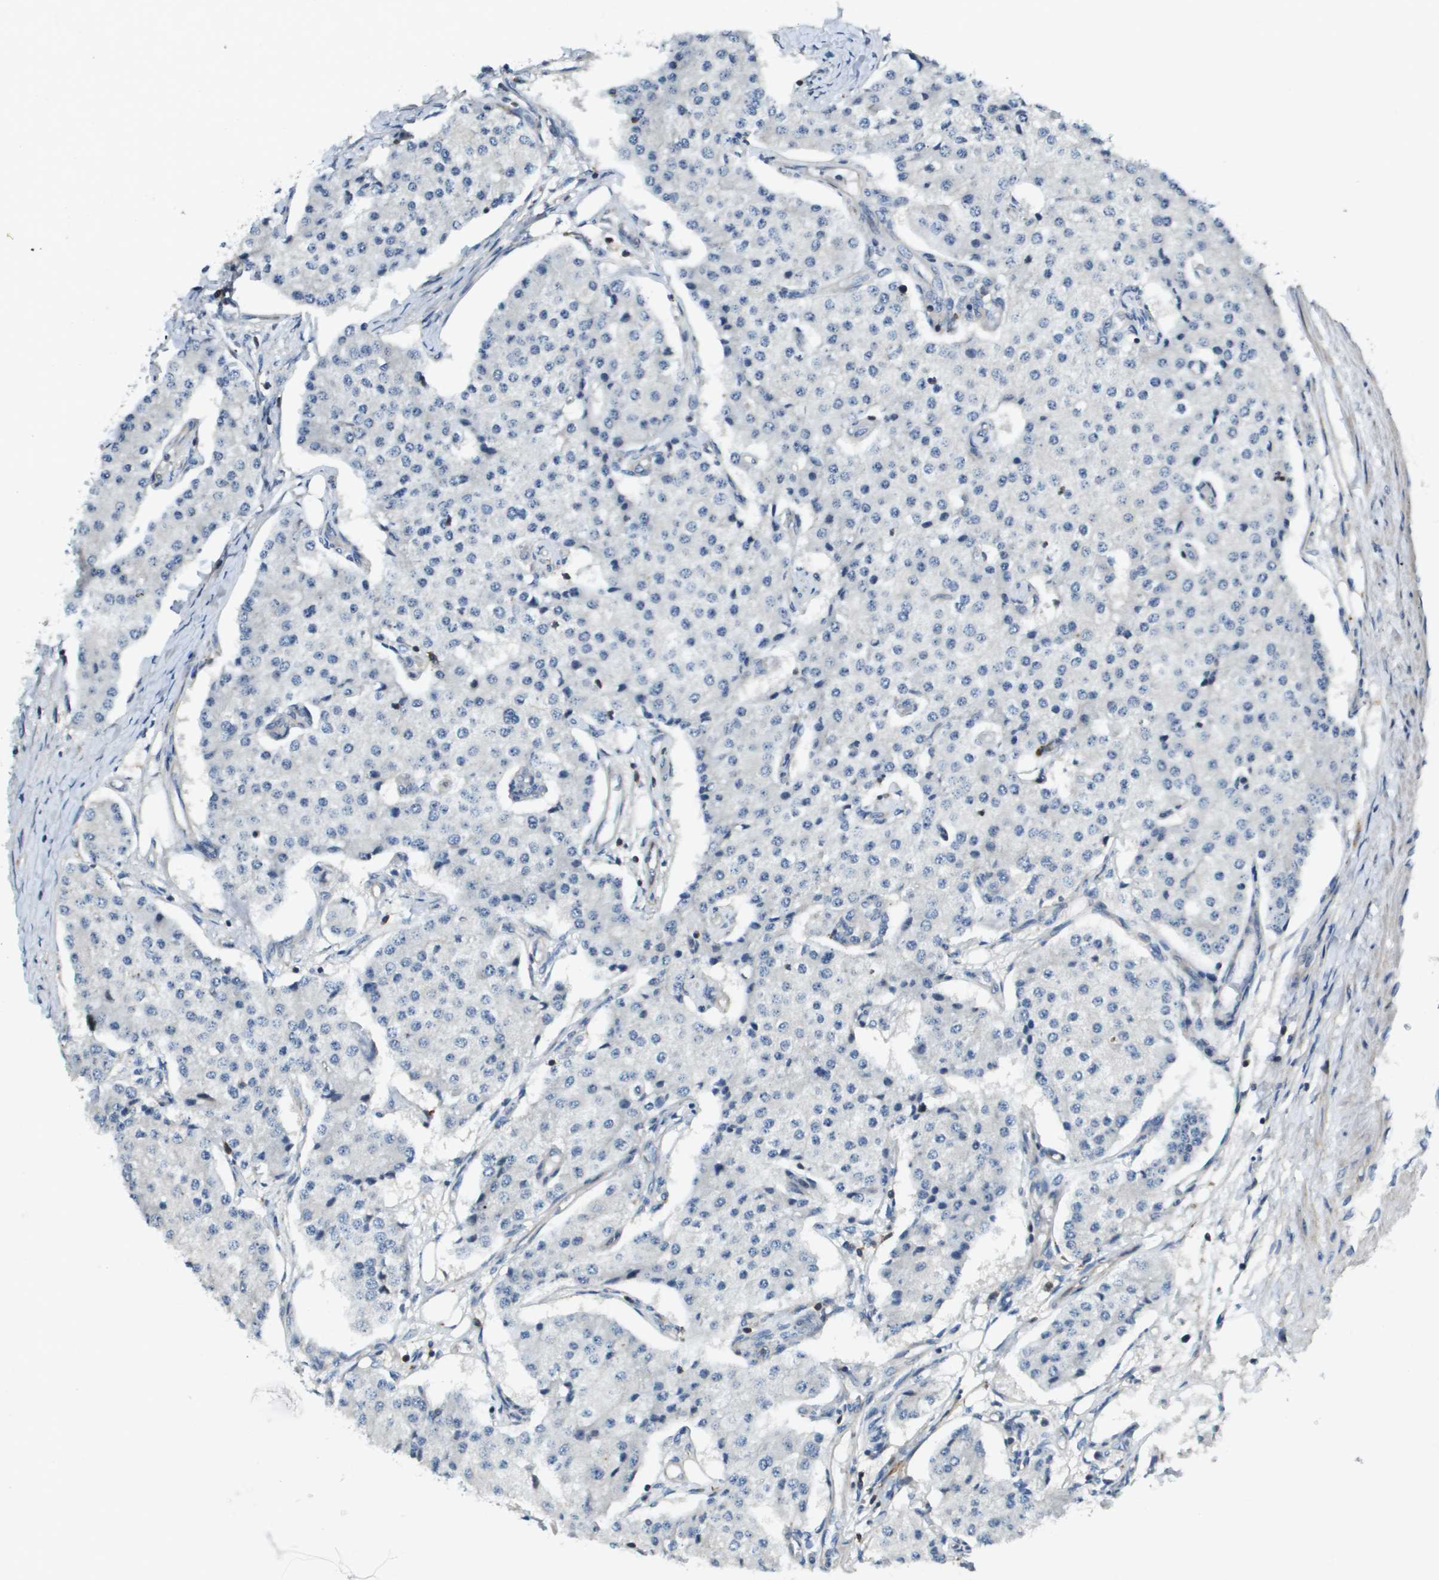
{"staining": {"intensity": "negative", "quantity": "none", "location": "none"}, "tissue": "carcinoid", "cell_type": "Tumor cells", "image_type": "cancer", "snomed": [{"axis": "morphology", "description": "Carcinoid, malignant, NOS"}, {"axis": "topography", "description": "Colon"}], "caption": "Immunohistochemistry (IHC) histopathology image of carcinoid stained for a protein (brown), which exhibits no expression in tumor cells. (DAB (3,3'-diaminobenzidine) immunohistochemistry with hematoxylin counter stain).", "gene": "SCN4B", "patient": {"sex": "female", "age": 52}}